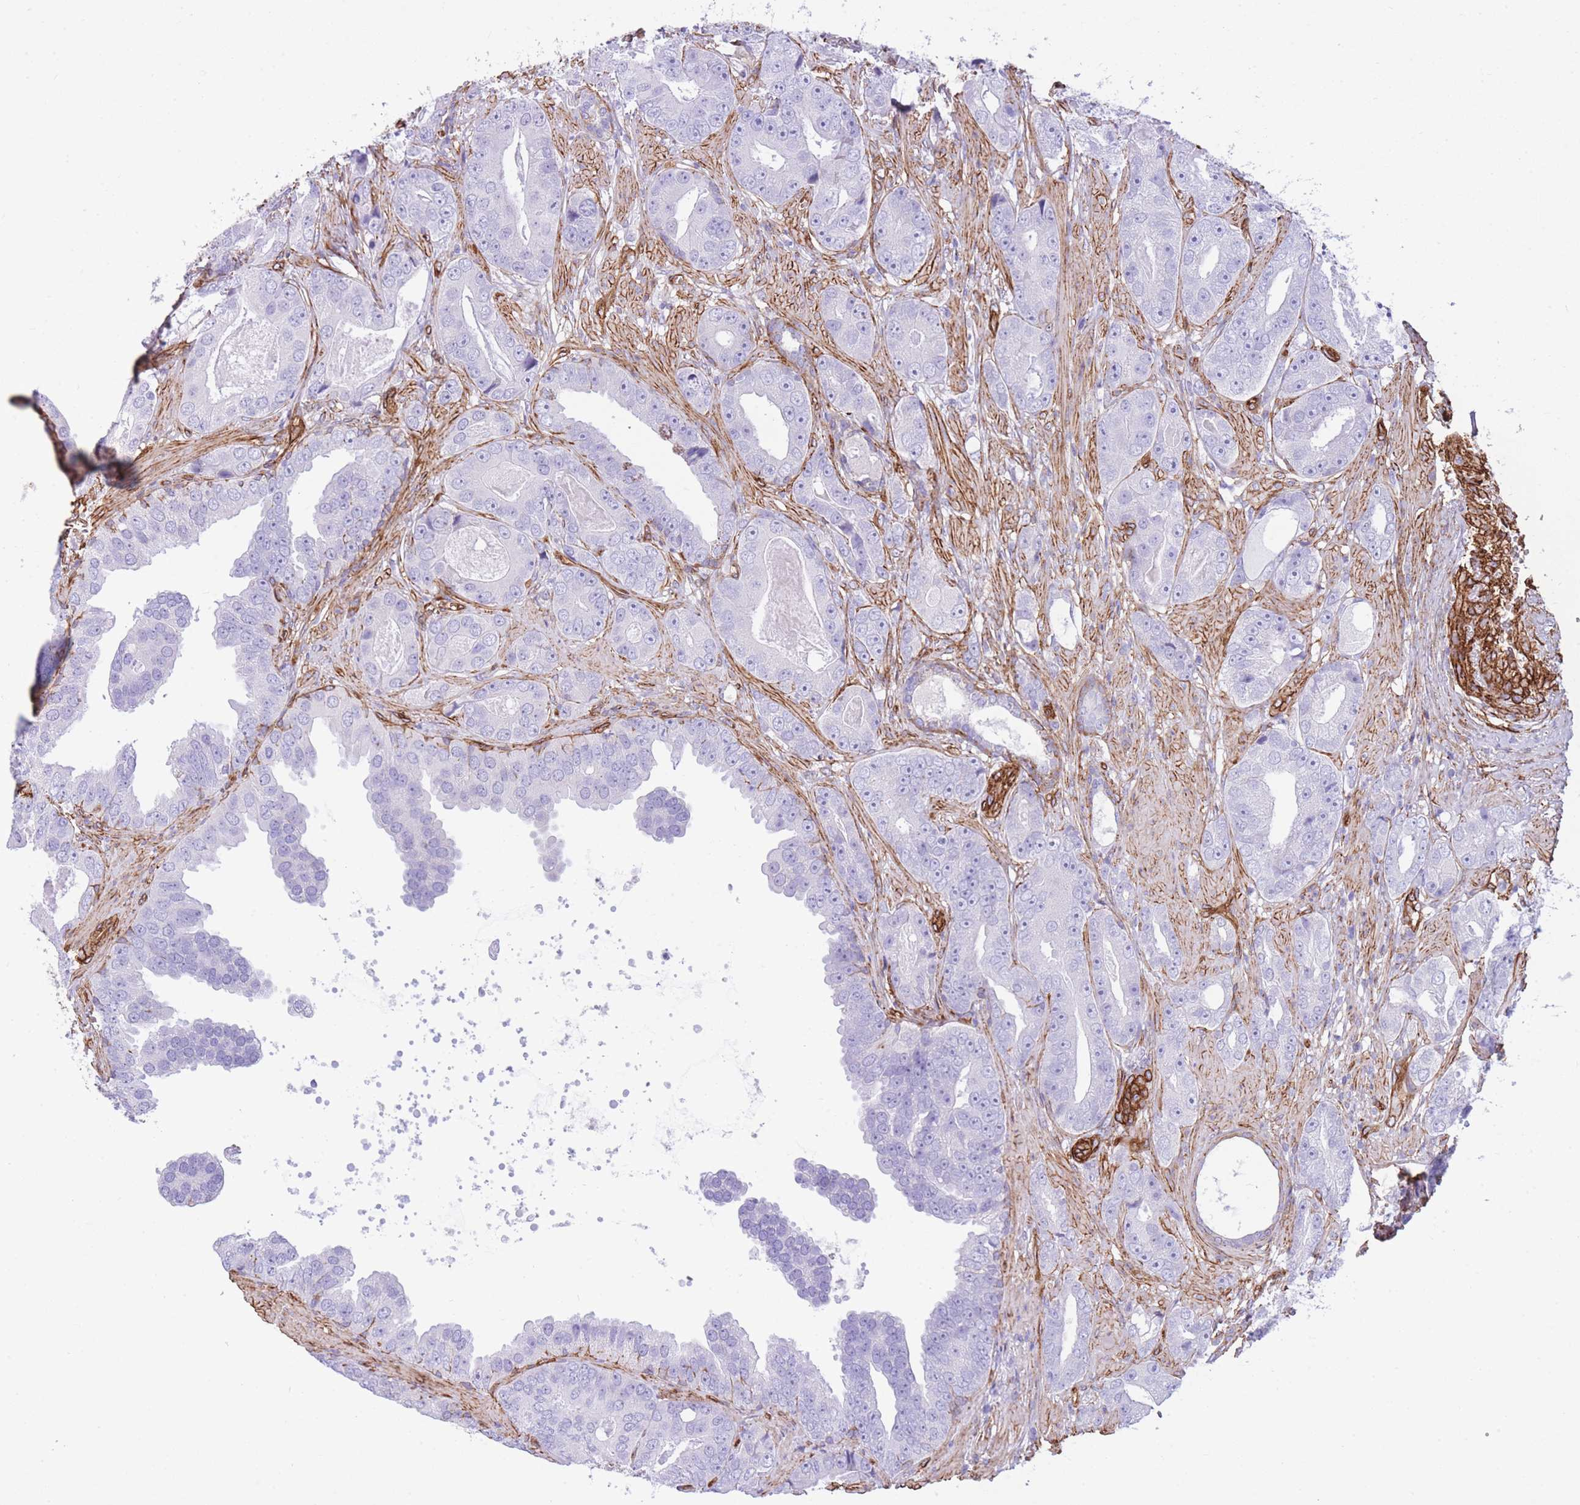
{"staining": {"intensity": "negative", "quantity": "none", "location": "none"}, "tissue": "prostate cancer", "cell_type": "Tumor cells", "image_type": "cancer", "snomed": [{"axis": "morphology", "description": "Adenocarcinoma, High grade"}, {"axis": "topography", "description": "Prostate"}], "caption": "Immunohistochemistry (IHC) of prostate cancer (adenocarcinoma (high-grade)) exhibits no staining in tumor cells.", "gene": "CAVIN1", "patient": {"sex": "male", "age": 71}}